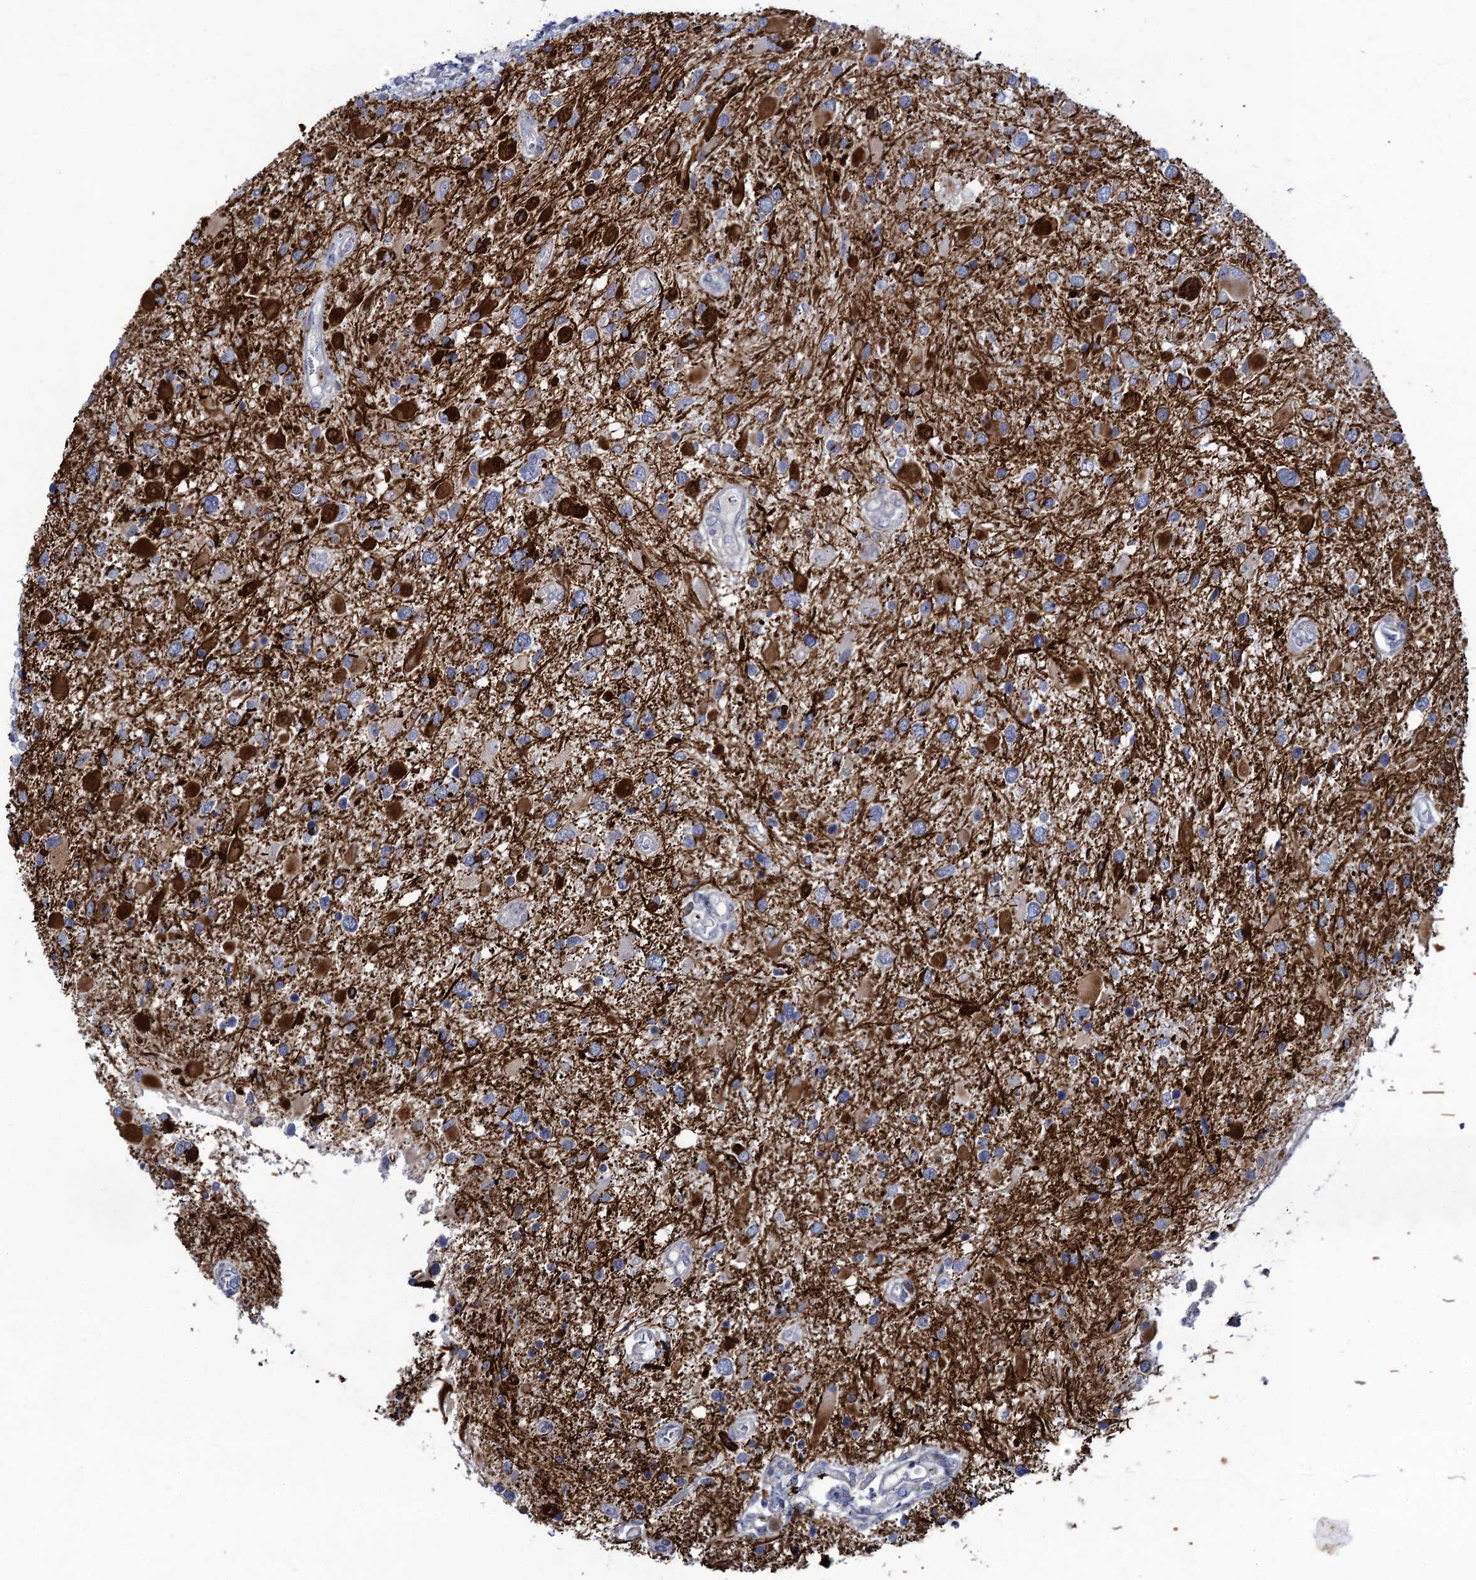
{"staining": {"intensity": "moderate", "quantity": "<25%", "location": "cytoplasmic/membranous"}, "tissue": "glioma", "cell_type": "Tumor cells", "image_type": "cancer", "snomed": [{"axis": "morphology", "description": "Glioma, malignant, High grade"}, {"axis": "topography", "description": "Brain"}], "caption": "Moderate cytoplasmic/membranous expression for a protein is identified in about <25% of tumor cells of malignant glioma (high-grade) using immunohistochemistry (IHC).", "gene": "QPCTL", "patient": {"sex": "male", "age": 53}}